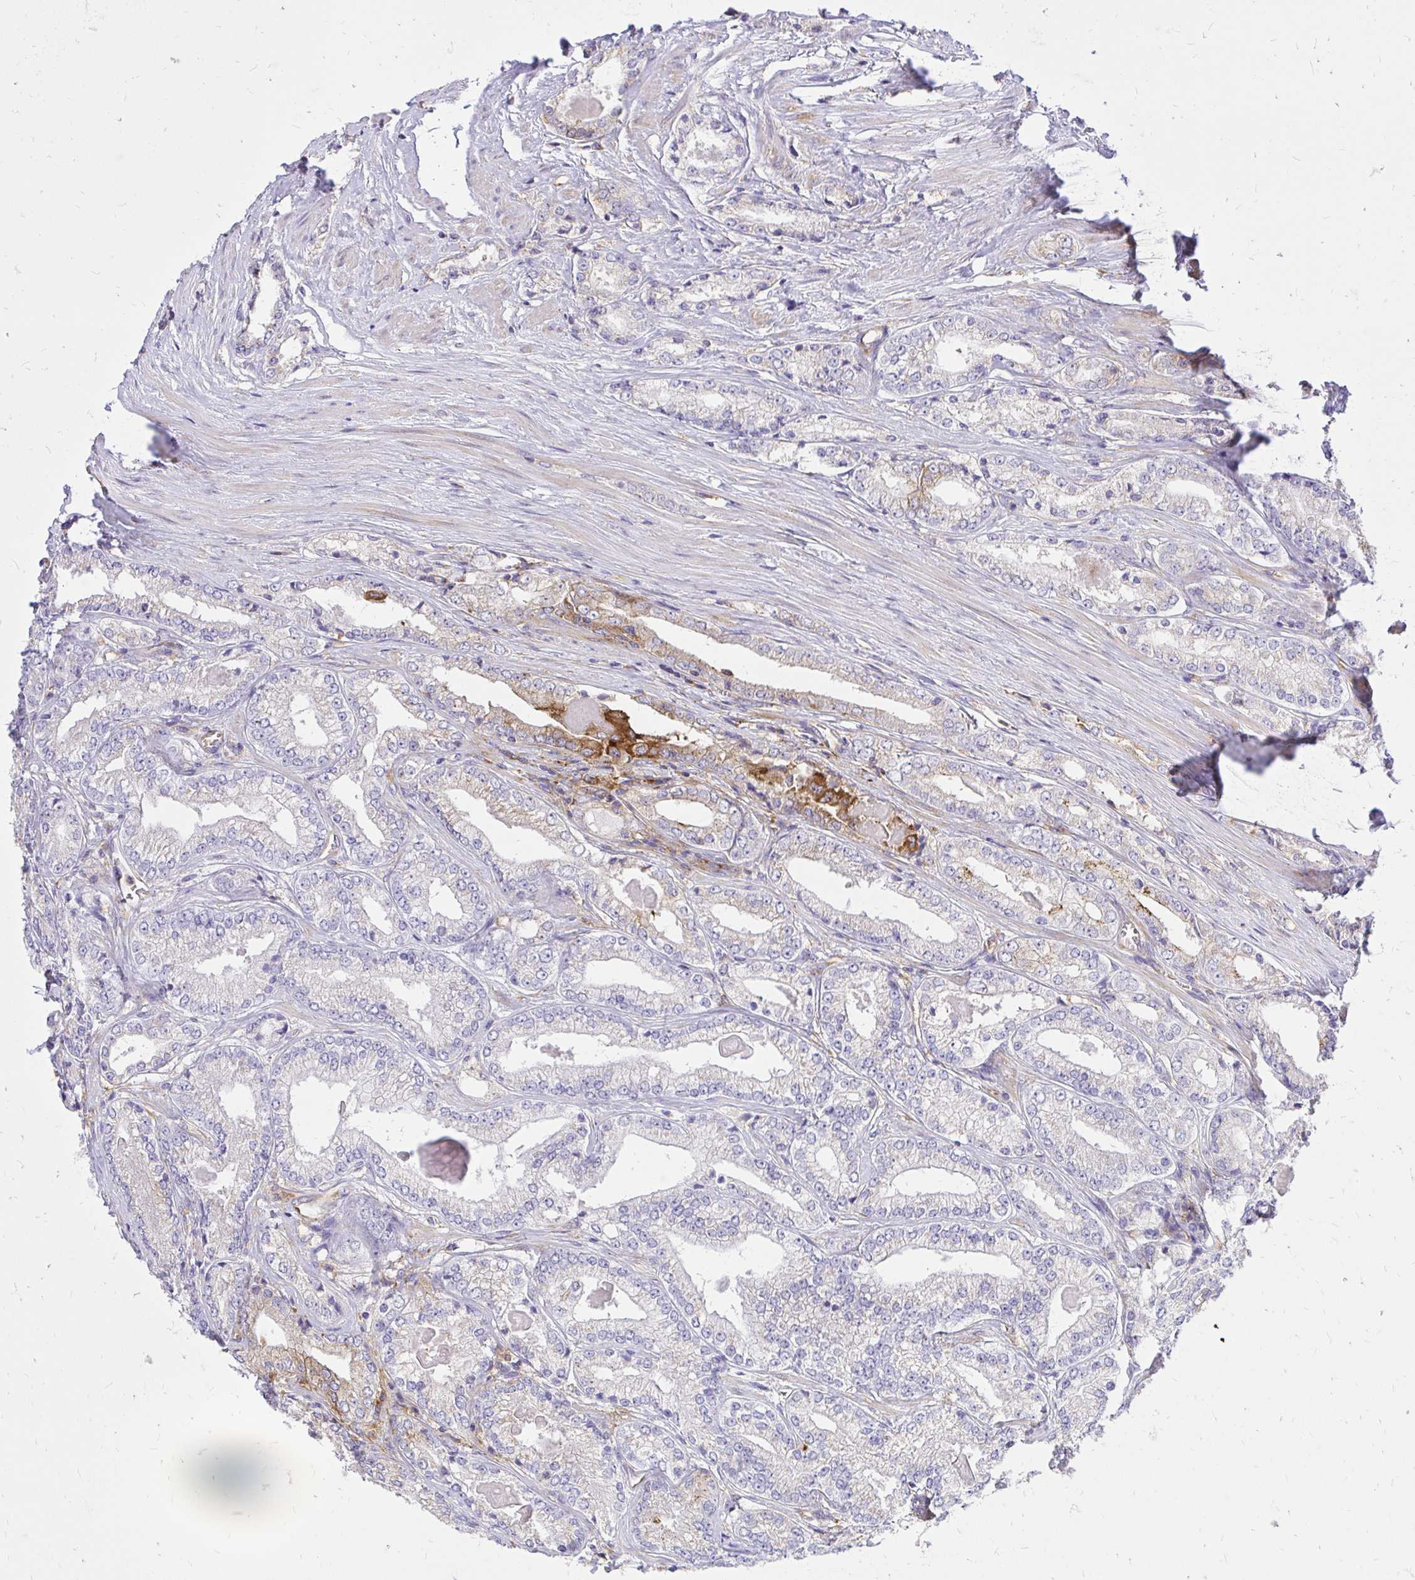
{"staining": {"intensity": "strong", "quantity": "<25%", "location": "cytoplasmic/membranous"}, "tissue": "prostate cancer", "cell_type": "Tumor cells", "image_type": "cancer", "snomed": [{"axis": "morphology", "description": "Adenocarcinoma, NOS"}, {"axis": "morphology", "description": "Adenocarcinoma, Low grade"}, {"axis": "topography", "description": "Prostate"}], "caption": "Prostate cancer (adenocarcinoma (low-grade)) tissue demonstrates strong cytoplasmic/membranous positivity in approximately <25% of tumor cells, visualized by immunohistochemistry. (DAB IHC, brown staining for protein, blue staining for nuclei).", "gene": "ABCB10", "patient": {"sex": "male", "age": 68}}